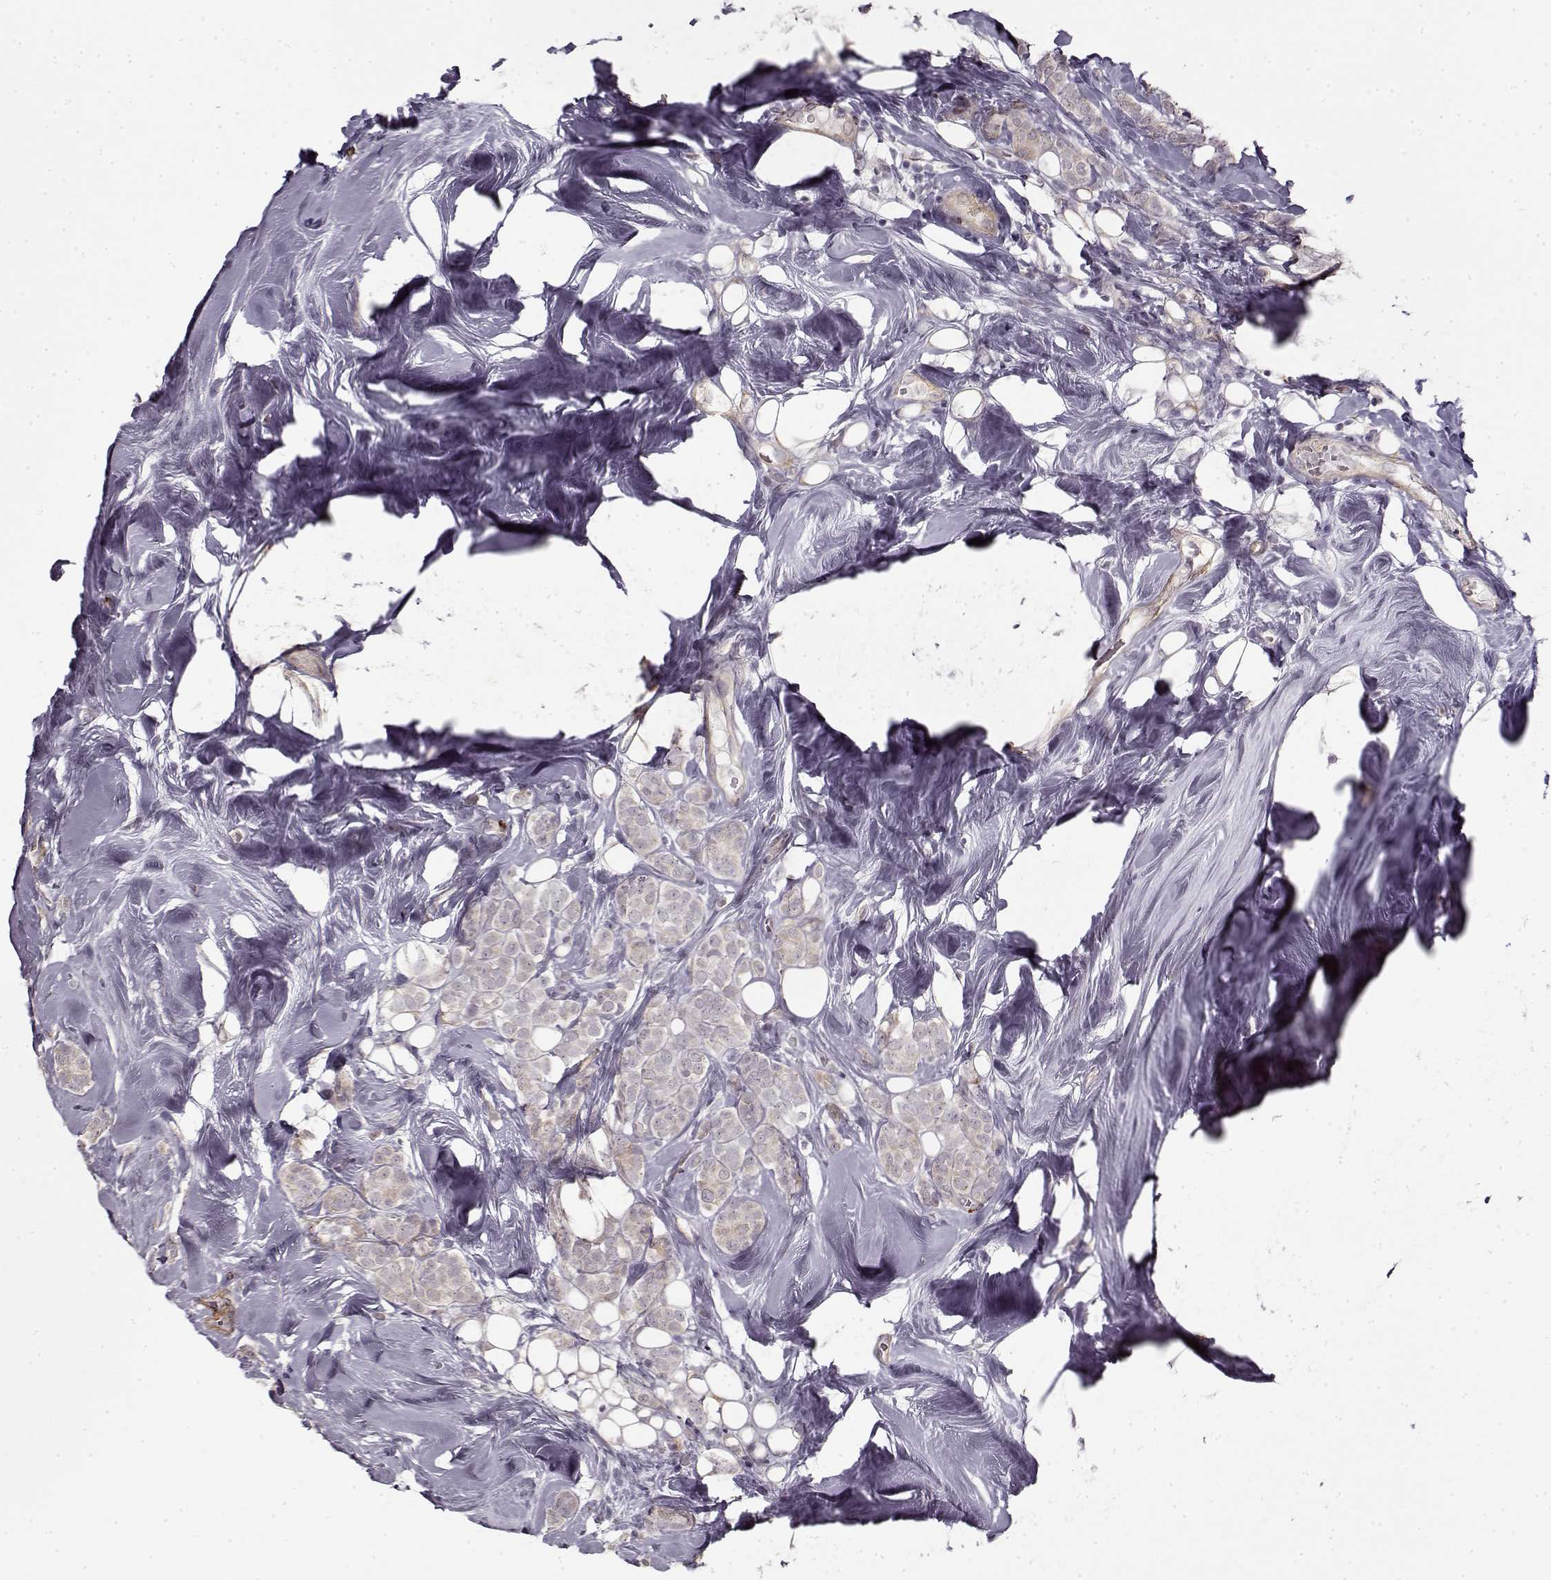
{"staining": {"intensity": "negative", "quantity": "none", "location": "none"}, "tissue": "breast cancer", "cell_type": "Tumor cells", "image_type": "cancer", "snomed": [{"axis": "morphology", "description": "Lobular carcinoma"}, {"axis": "topography", "description": "Breast"}], "caption": "This is an IHC image of human breast cancer (lobular carcinoma). There is no expression in tumor cells.", "gene": "LAMB2", "patient": {"sex": "female", "age": 49}}